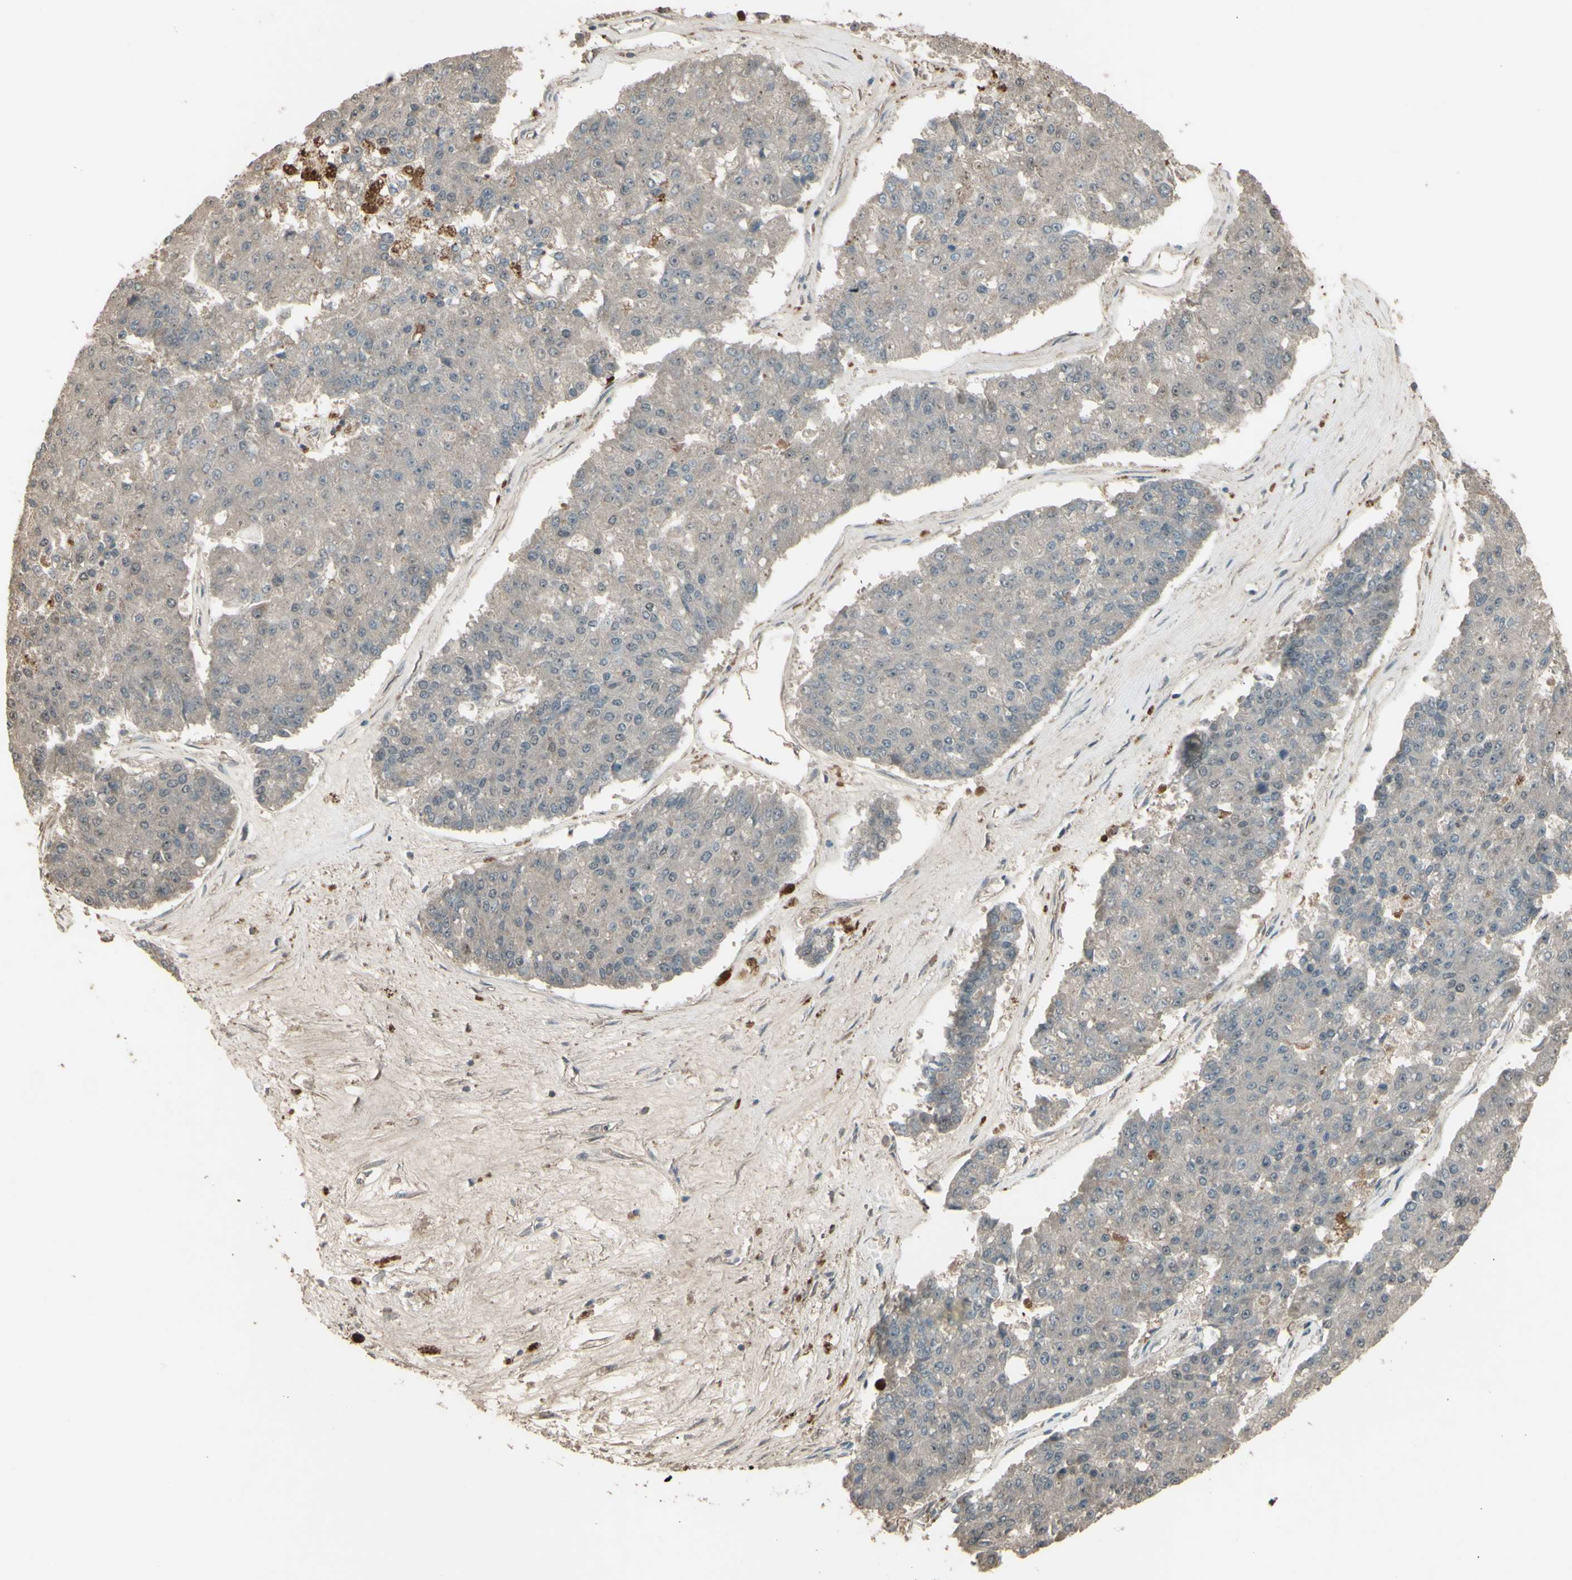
{"staining": {"intensity": "weak", "quantity": ">75%", "location": "cytoplasmic/membranous"}, "tissue": "pancreatic cancer", "cell_type": "Tumor cells", "image_type": "cancer", "snomed": [{"axis": "morphology", "description": "Adenocarcinoma, NOS"}, {"axis": "topography", "description": "Pancreas"}], "caption": "Protein staining by IHC reveals weak cytoplasmic/membranous expression in about >75% of tumor cells in pancreatic cancer (adenocarcinoma). The staining was performed using DAB, with brown indicating positive protein expression. Nuclei are stained blue with hematoxylin.", "gene": "GNAS", "patient": {"sex": "male", "age": 50}}